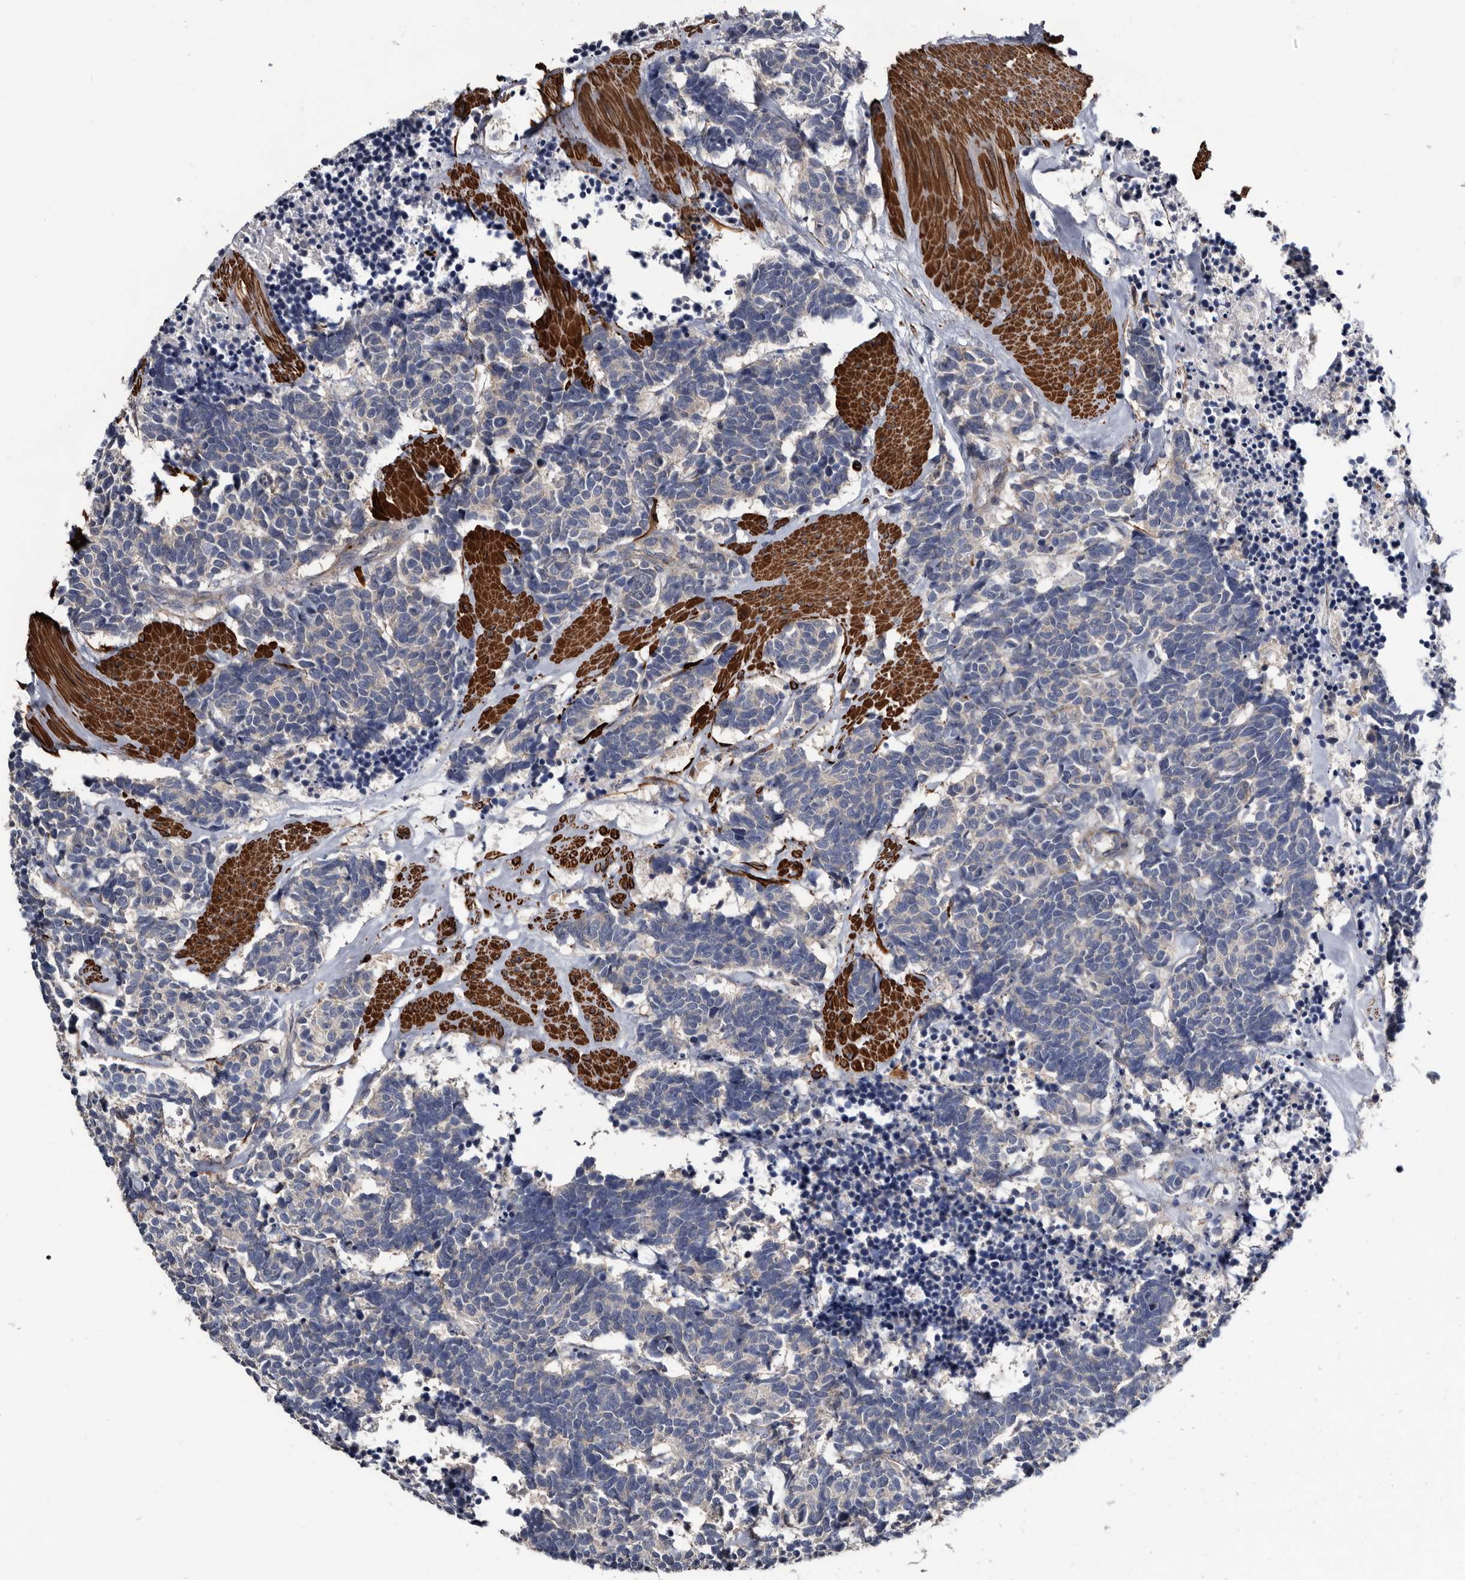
{"staining": {"intensity": "negative", "quantity": "none", "location": "none"}, "tissue": "carcinoid", "cell_type": "Tumor cells", "image_type": "cancer", "snomed": [{"axis": "morphology", "description": "Carcinoma, NOS"}, {"axis": "morphology", "description": "Carcinoid, malignant, NOS"}, {"axis": "topography", "description": "Urinary bladder"}], "caption": "A micrograph of human carcinoid is negative for staining in tumor cells.", "gene": "IARS1", "patient": {"sex": "male", "age": 57}}